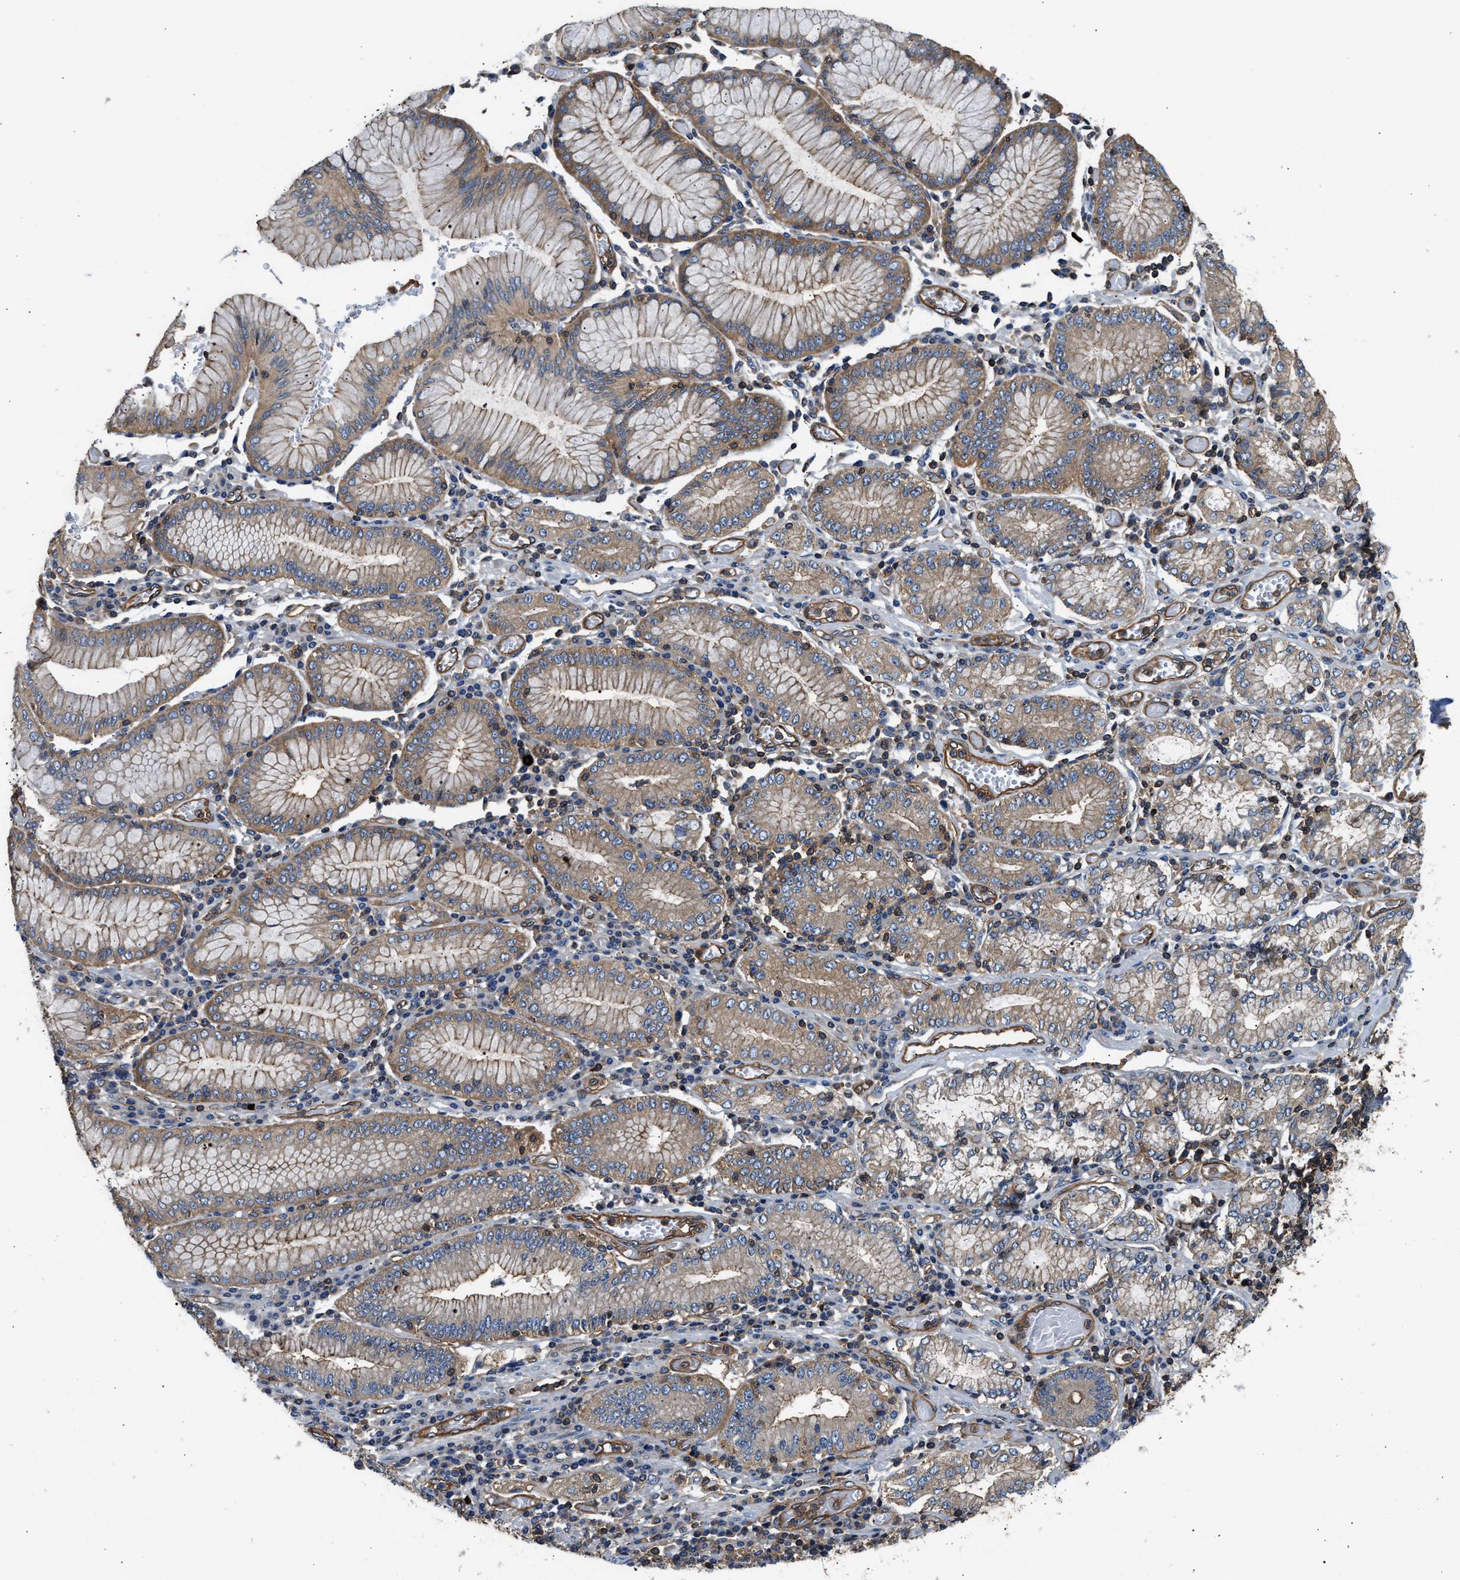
{"staining": {"intensity": "moderate", "quantity": ">75%", "location": "cytoplasmic/membranous"}, "tissue": "stomach cancer", "cell_type": "Tumor cells", "image_type": "cancer", "snomed": [{"axis": "morphology", "description": "Adenocarcinoma, NOS"}, {"axis": "topography", "description": "Stomach"}], "caption": "Immunohistochemical staining of human stomach cancer shows medium levels of moderate cytoplasmic/membranous expression in approximately >75% of tumor cells.", "gene": "SAMD9L", "patient": {"sex": "female", "age": 73}}